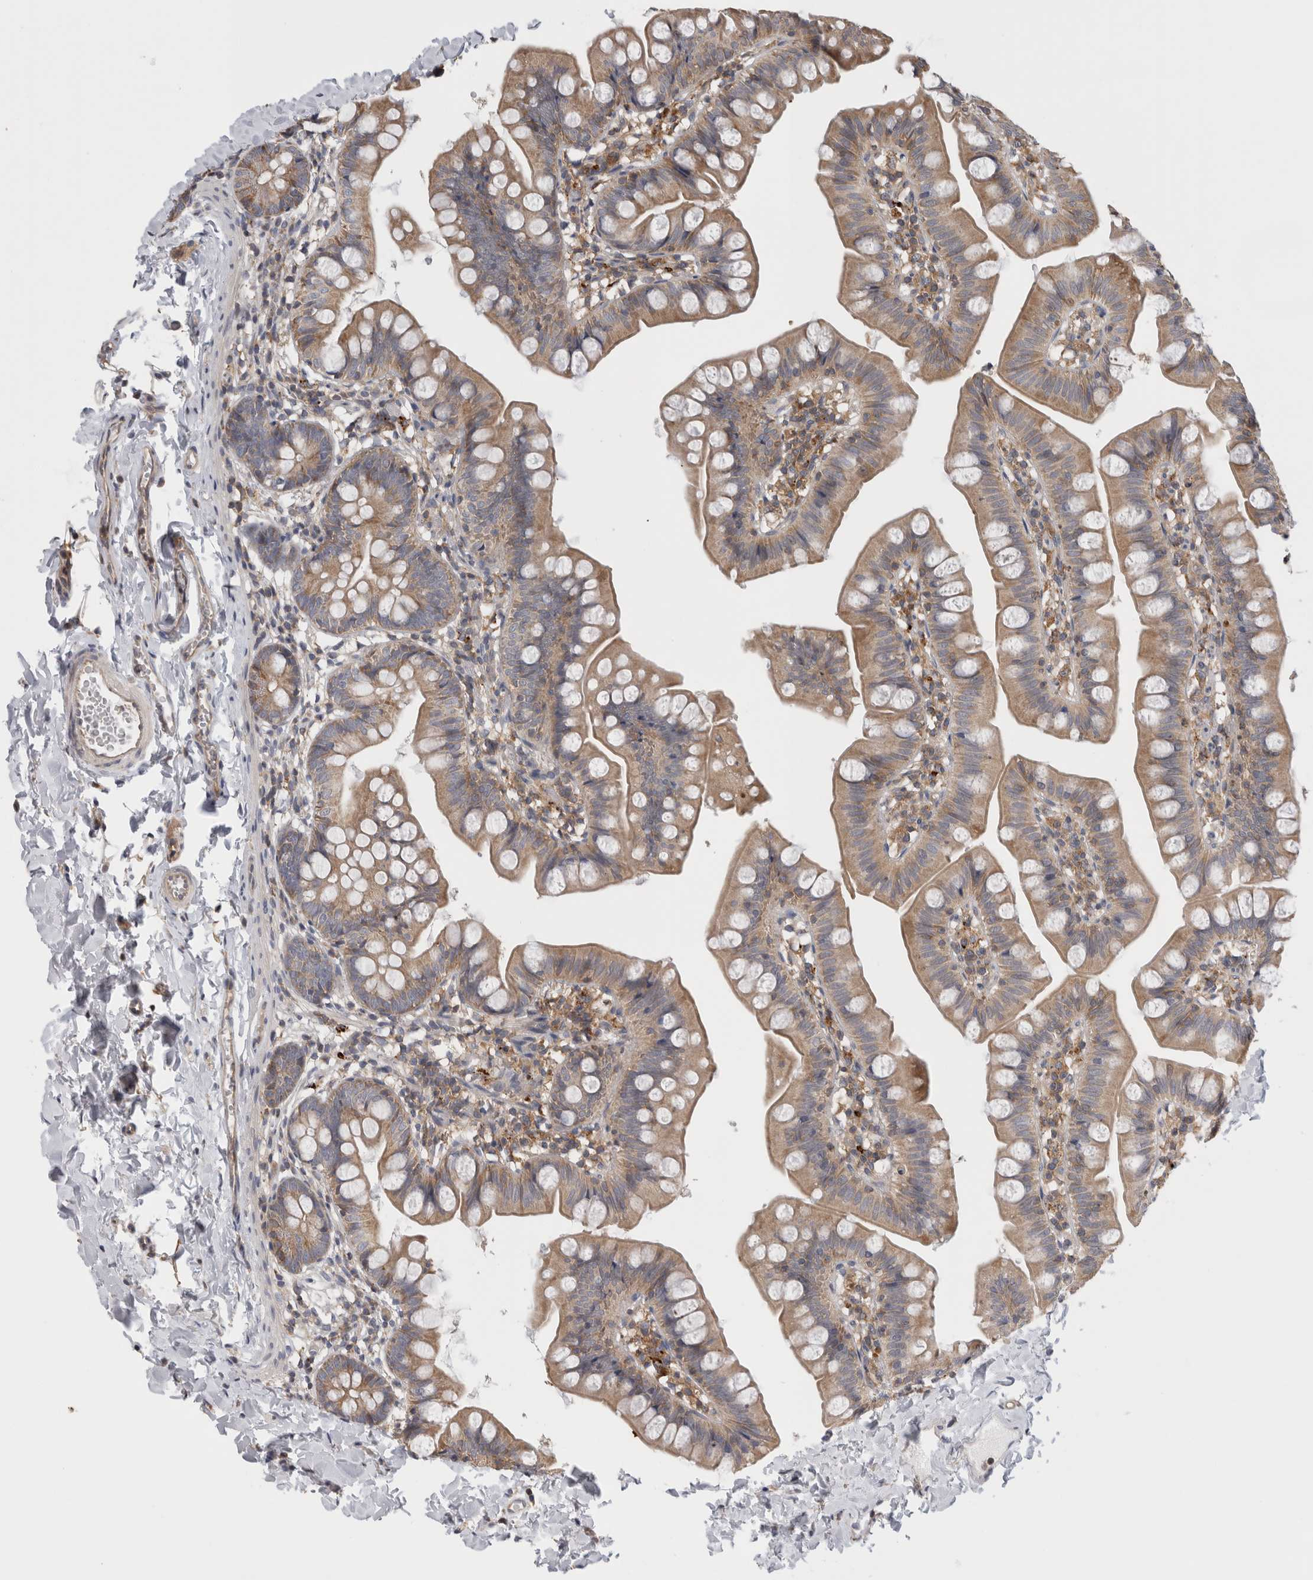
{"staining": {"intensity": "moderate", "quantity": ">75%", "location": "cytoplasmic/membranous"}, "tissue": "small intestine", "cell_type": "Glandular cells", "image_type": "normal", "snomed": [{"axis": "morphology", "description": "Normal tissue, NOS"}, {"axis": "topography", "description": "Small intestine"}], "caption": "This is a photomicrograph of immunohistochemistry (IHC) staining of normal small intestine, which shows moderate positivity in the cytoplasmic/membranous of glandular cells.", "gene": "GRIK2", "patient": {"sex": "male", "age": 7}}